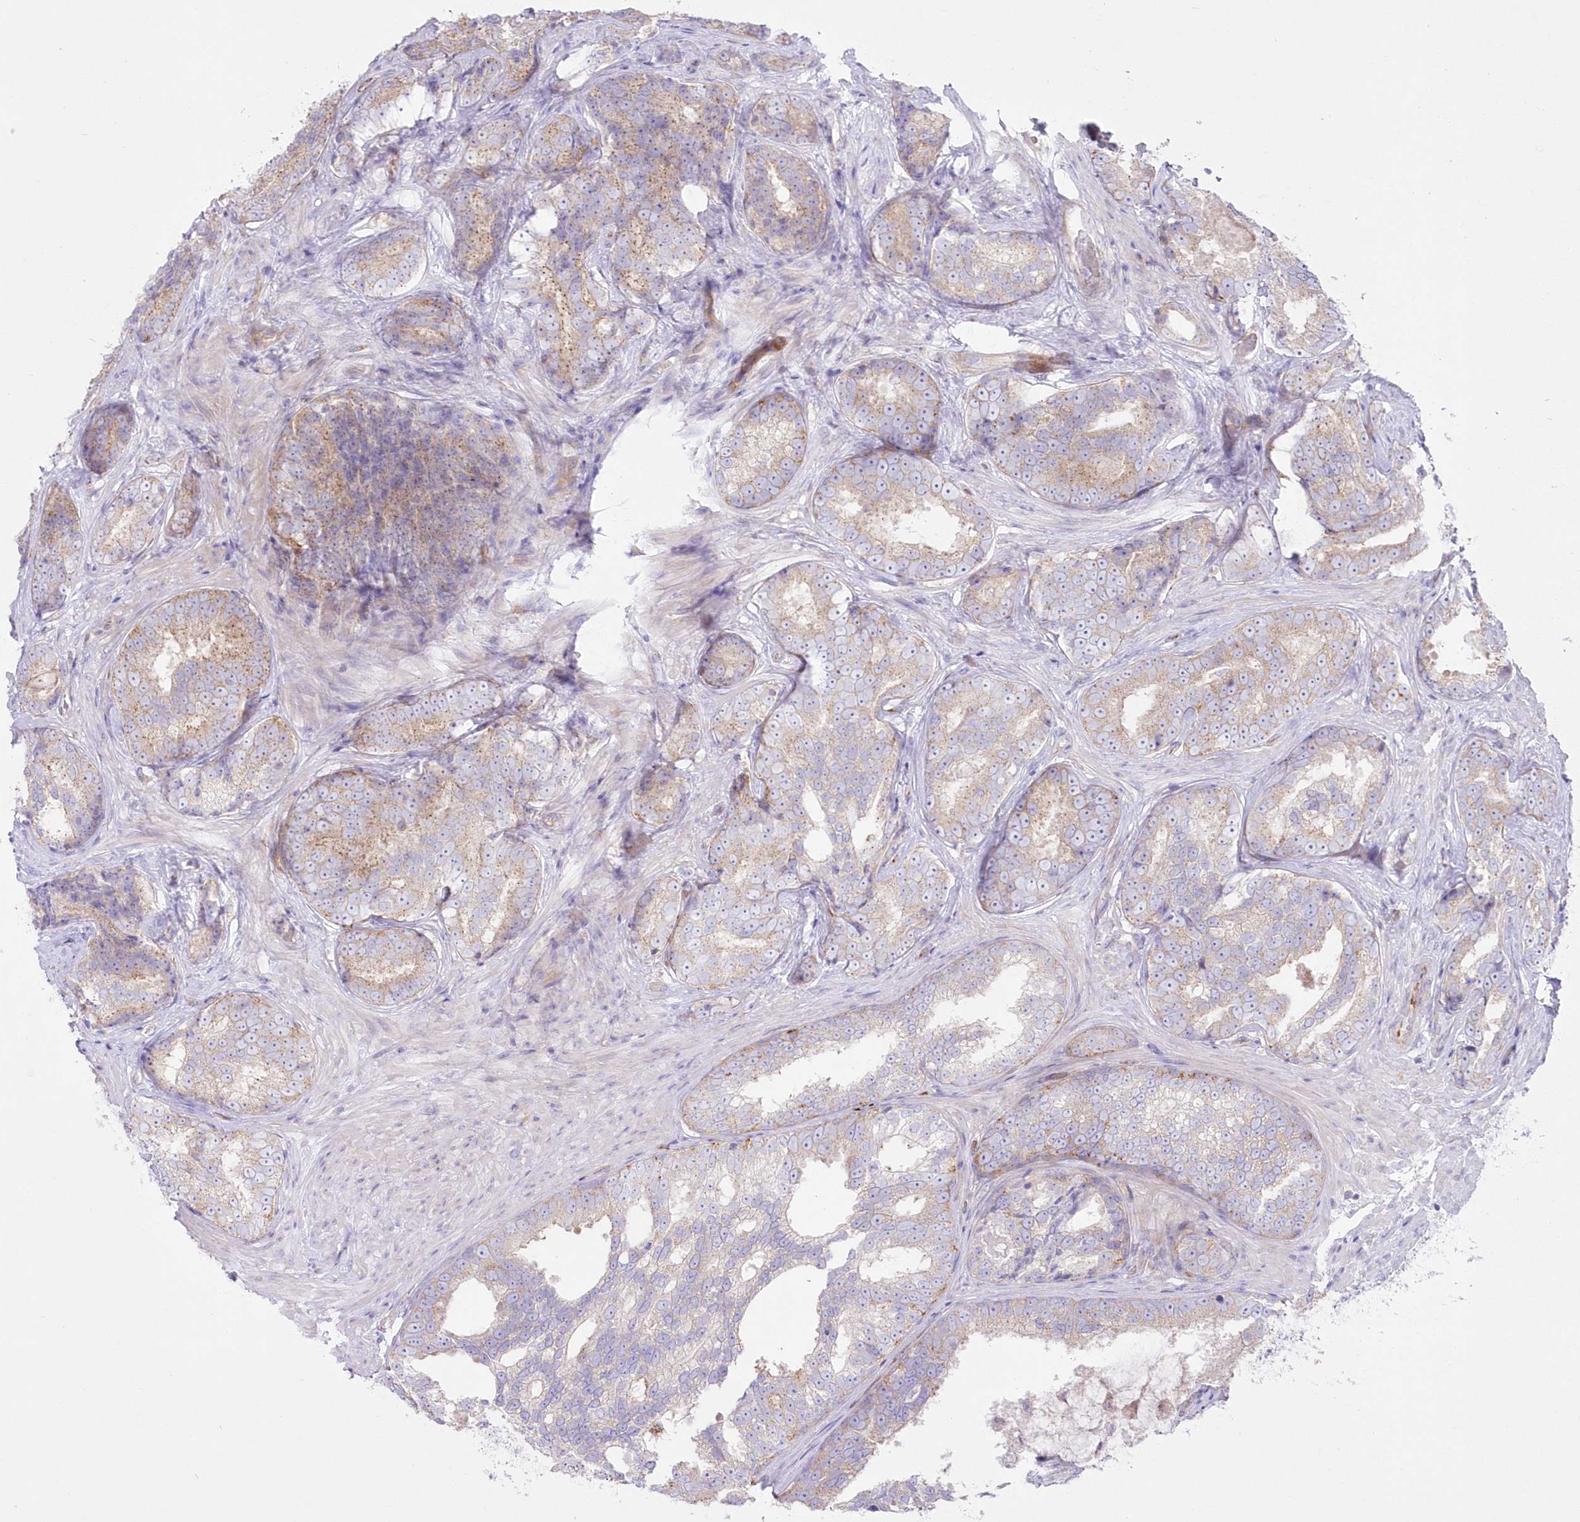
{"staining": {"intensity": "moderate", "quantity": ">75%", "location": "cytoplasmic/membranous"}, "tissue": "prostate cancer", "cell_type": "Tumor cells", "image_type": "cancer", "snomed": [{"axis": "morphology", "description": "Adenocarcinoma, High grade"}, {"axis": "topography", "description": "Prostate"}], "caption": "A histopathology image of human prostate adenocarcinoma (high-grade) stained for a protein displays moderate cytoplasmic/membranous brown staining in tumor cells.", "gene": "ZNF843", "patient": {"sex": "male", "age": 66}}